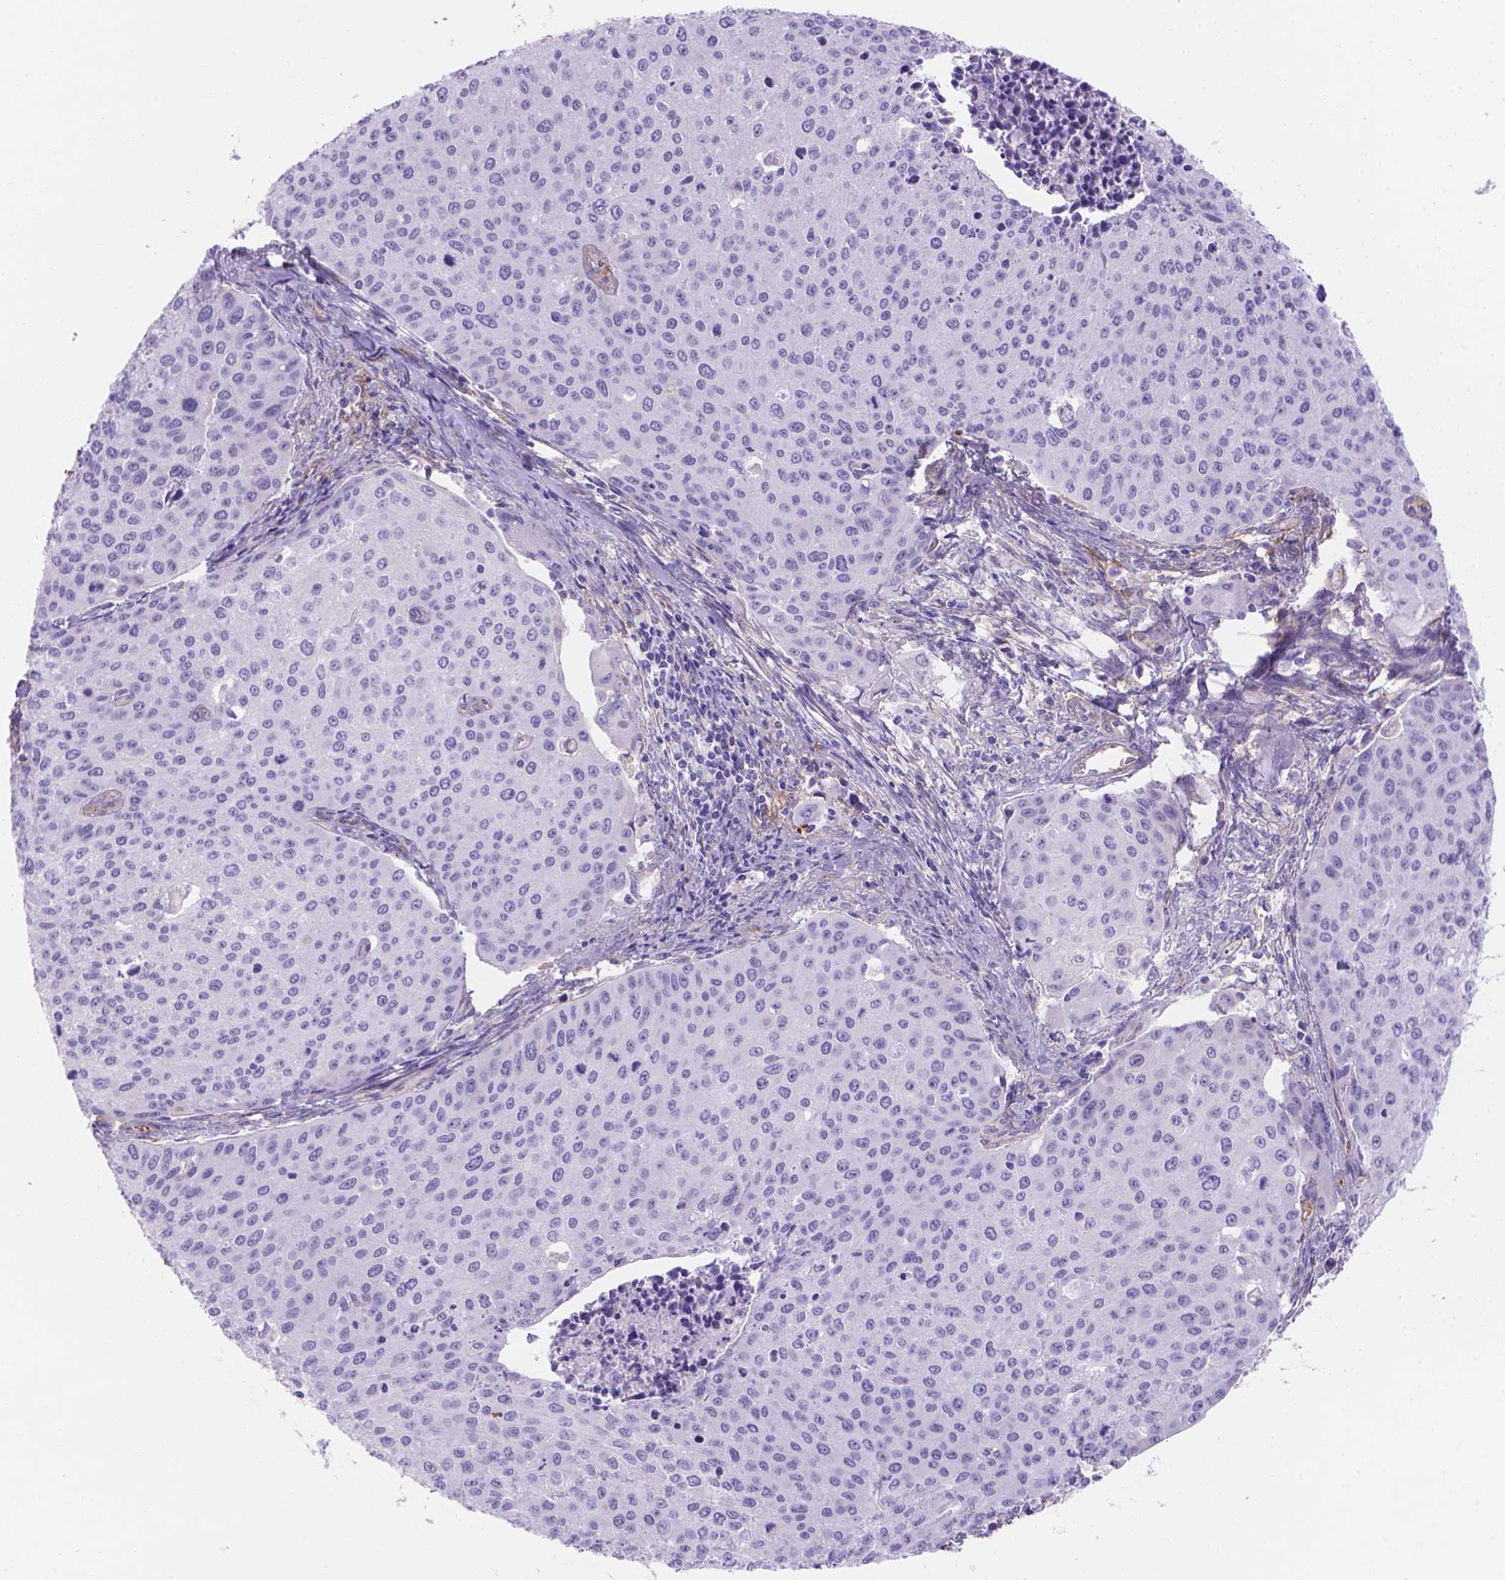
{"staining": {"intensity": "negative", "quantity": "none", "location": "none"}, "tissue": "cervical cancer", "cell_type": "Tumor cells", "image_type": "cancer", "snomed": [{"axis": "morphology", "description": "Squamous cell carcinoma, NOS"}, {"axis": "topography", "description": "Cervix"}], "caption": "DAB immunohistochemical staining of human cervical squamous cell carcinoma displays no significant expression in tumor cells.", "gene": "SLC40A1", "patient": {"sex": "female", "age": 38}}